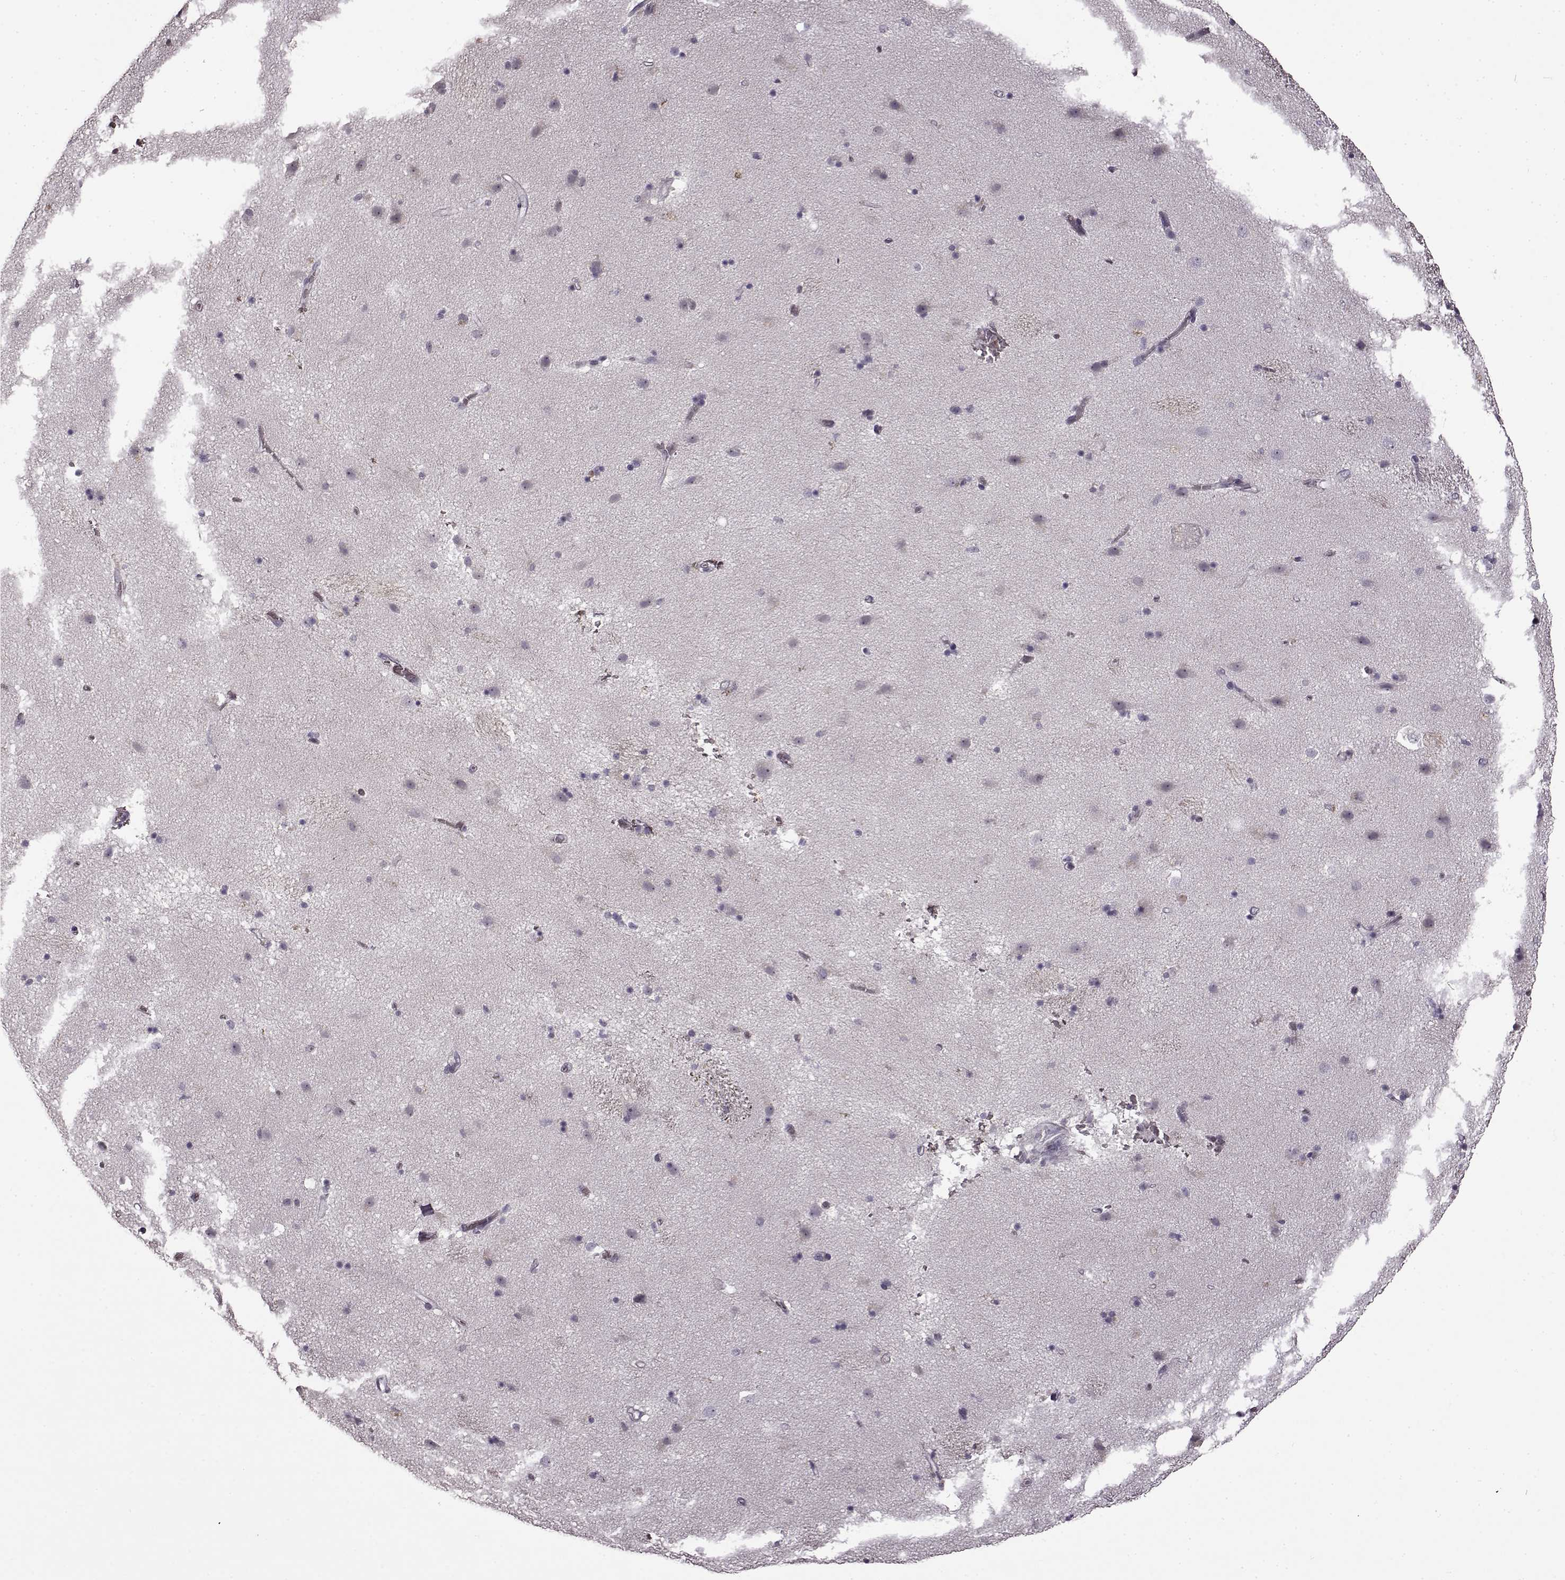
{"staining": {"intensity": "negative", "quantity": "none", "location": "none"}, "tissue": "caudate", "cell_type": "Glial cells", "image_type": "normal", "snomed": [{"axis": "morphology", "description": "Normal tissue, NOS"}, {"axis": "topography", "description": "Lateral ventricle wall"}], "caption": "Immunohistochemistry histopathology image of normal caudate stained for a protein (brown), which exhibits no positivity in glial cells.", "gene": "CNGA3", "patient": {"sex": "female", "age": 71}}